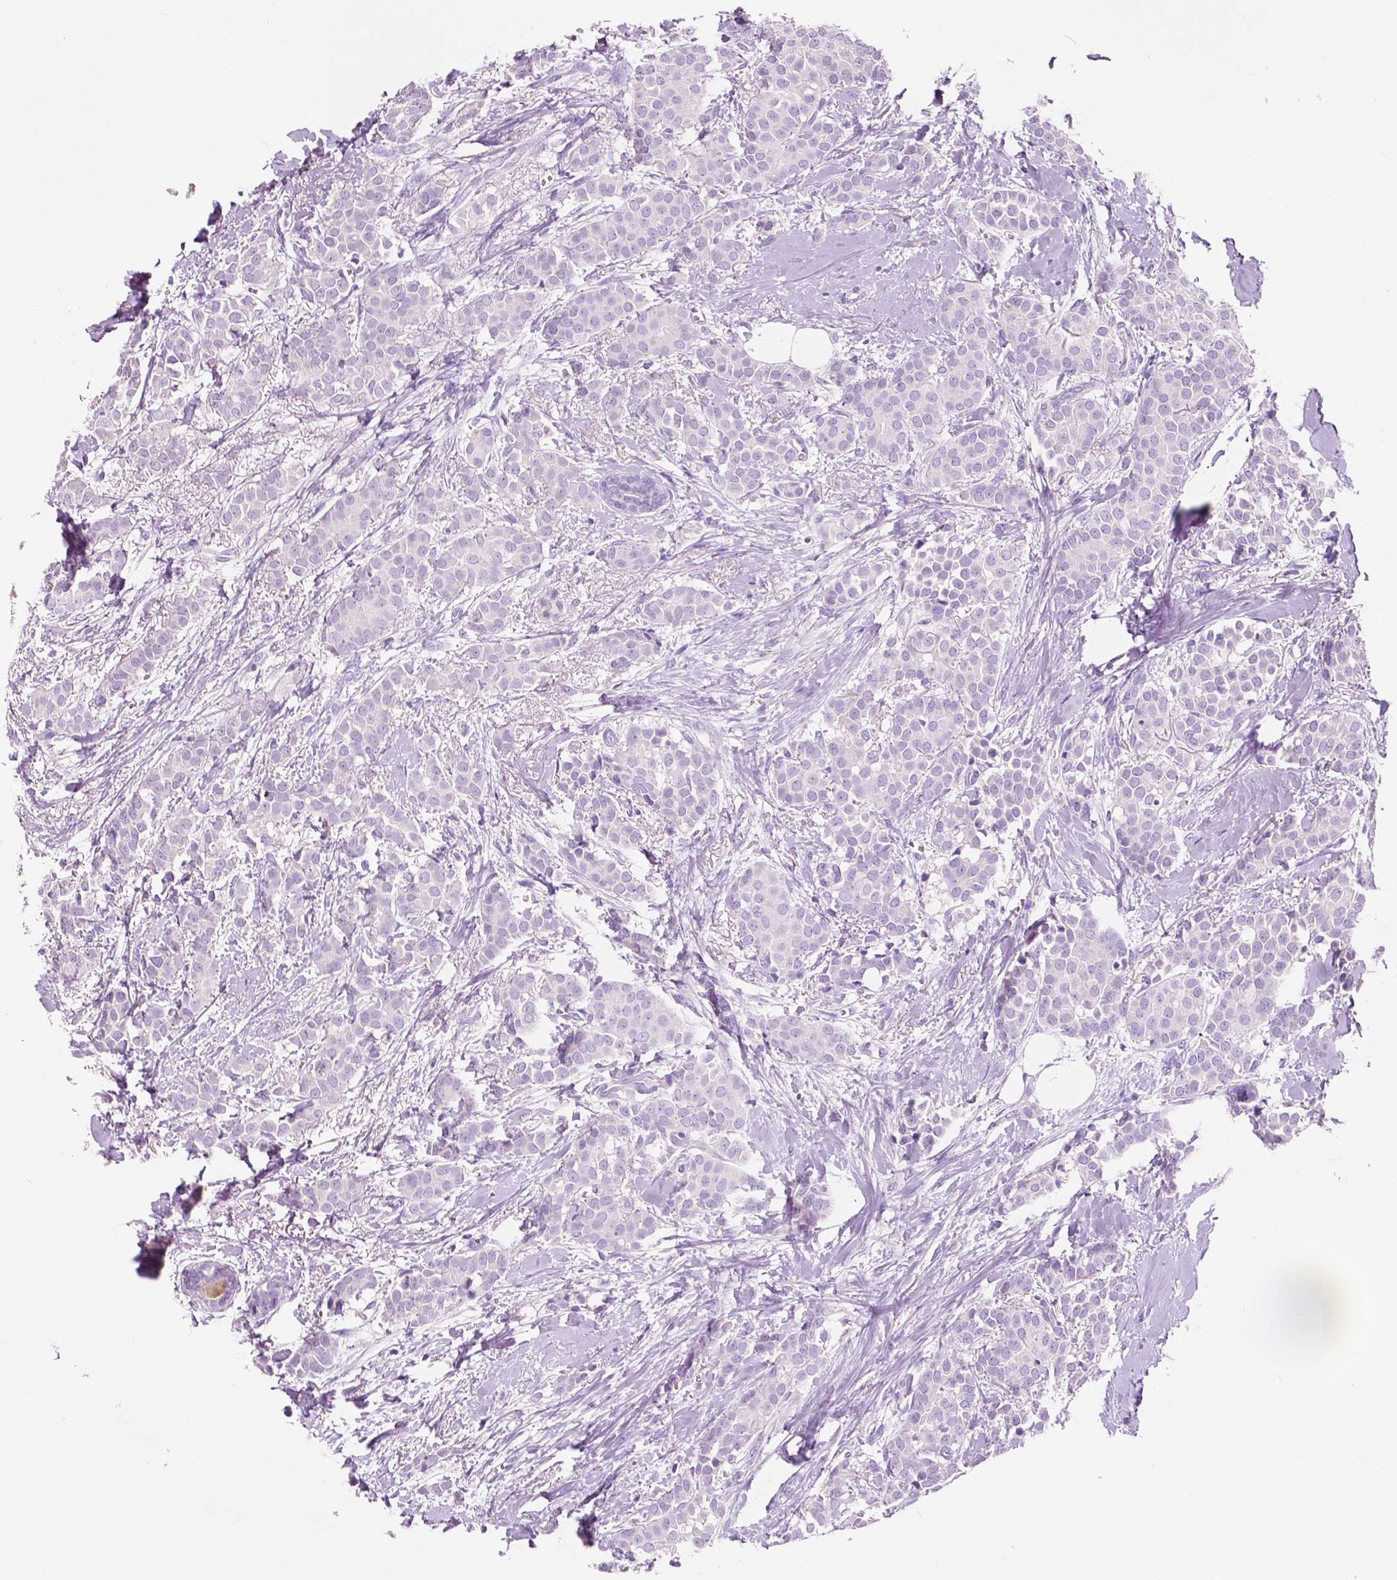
{"staining": {"intensity": "negative", "quantity": "none", "location": "none"}, "tissue": "breast cancer", "cell_type": "Tumor cells", "image_type": "cancer", "snomed": [{"axis": "morphology", "description": "Duct carcinoma"}, {"axis": "topography", "description": "Breast"}], "caption": "Human breast cancer stained for a protein using IHC demonstrates no expression in tumor cells.", "gene": "CUZD1", "patient": {"sex": "female", "age": 79}}